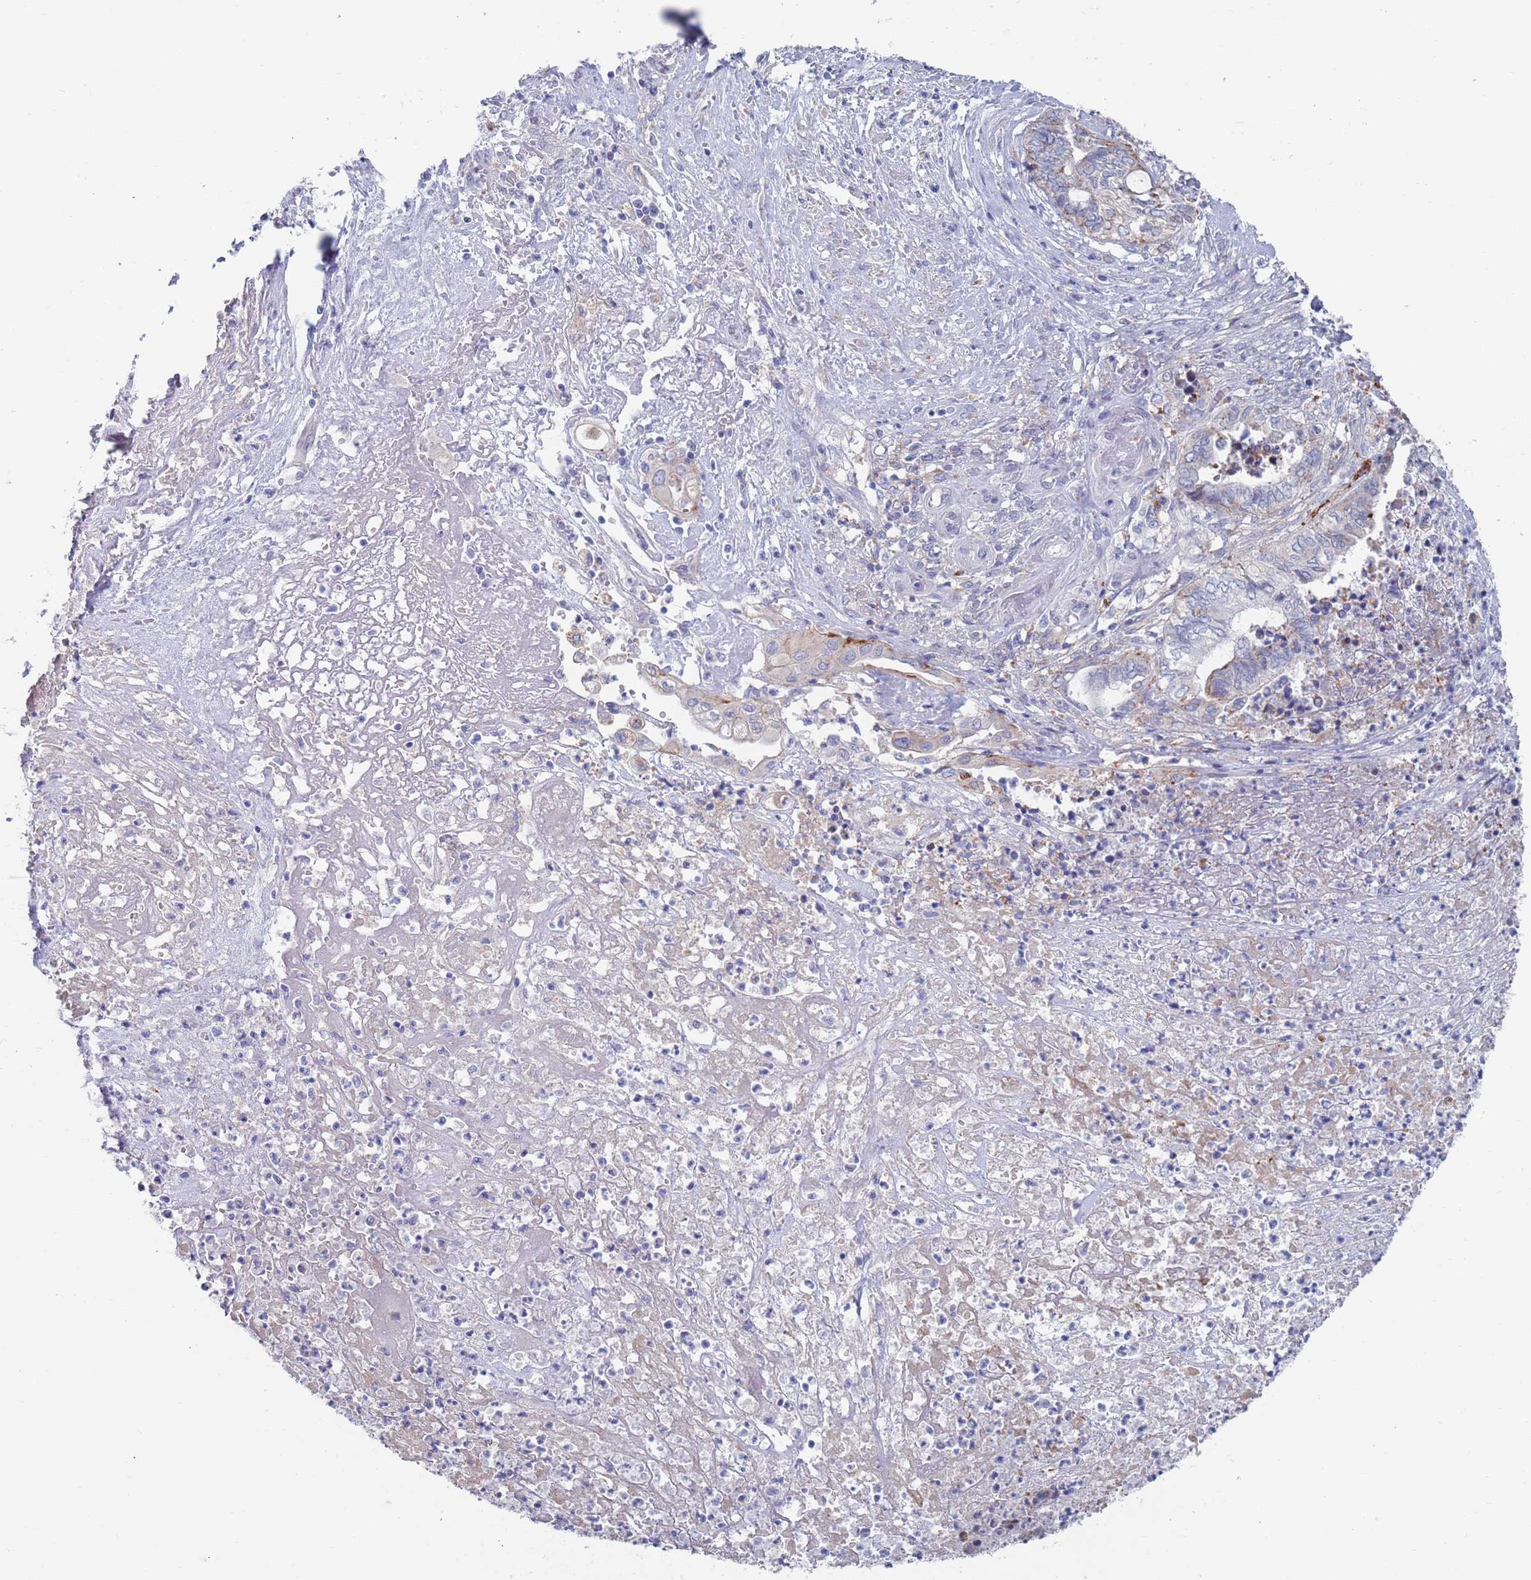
{"staining": {"intensity": "negative", "quantity": "none", "location": "none"}, "tissue": "endometrial cancer", "cell_type": "Tumor cells", "image_type": "cancer", "snomed": [{"axis": "morphology", "description": "Adenocarcinoma, NOS"}, {"axis": "topography", "description": "Uterus"}, {"axis": "topography", "description": "Endometrium"}], "caption": "Tumor cells show no significant expression in adenocarcinoma (endometrial).", "gene": "FUCA1", "patient": {"sex": "female", "age": 70}}